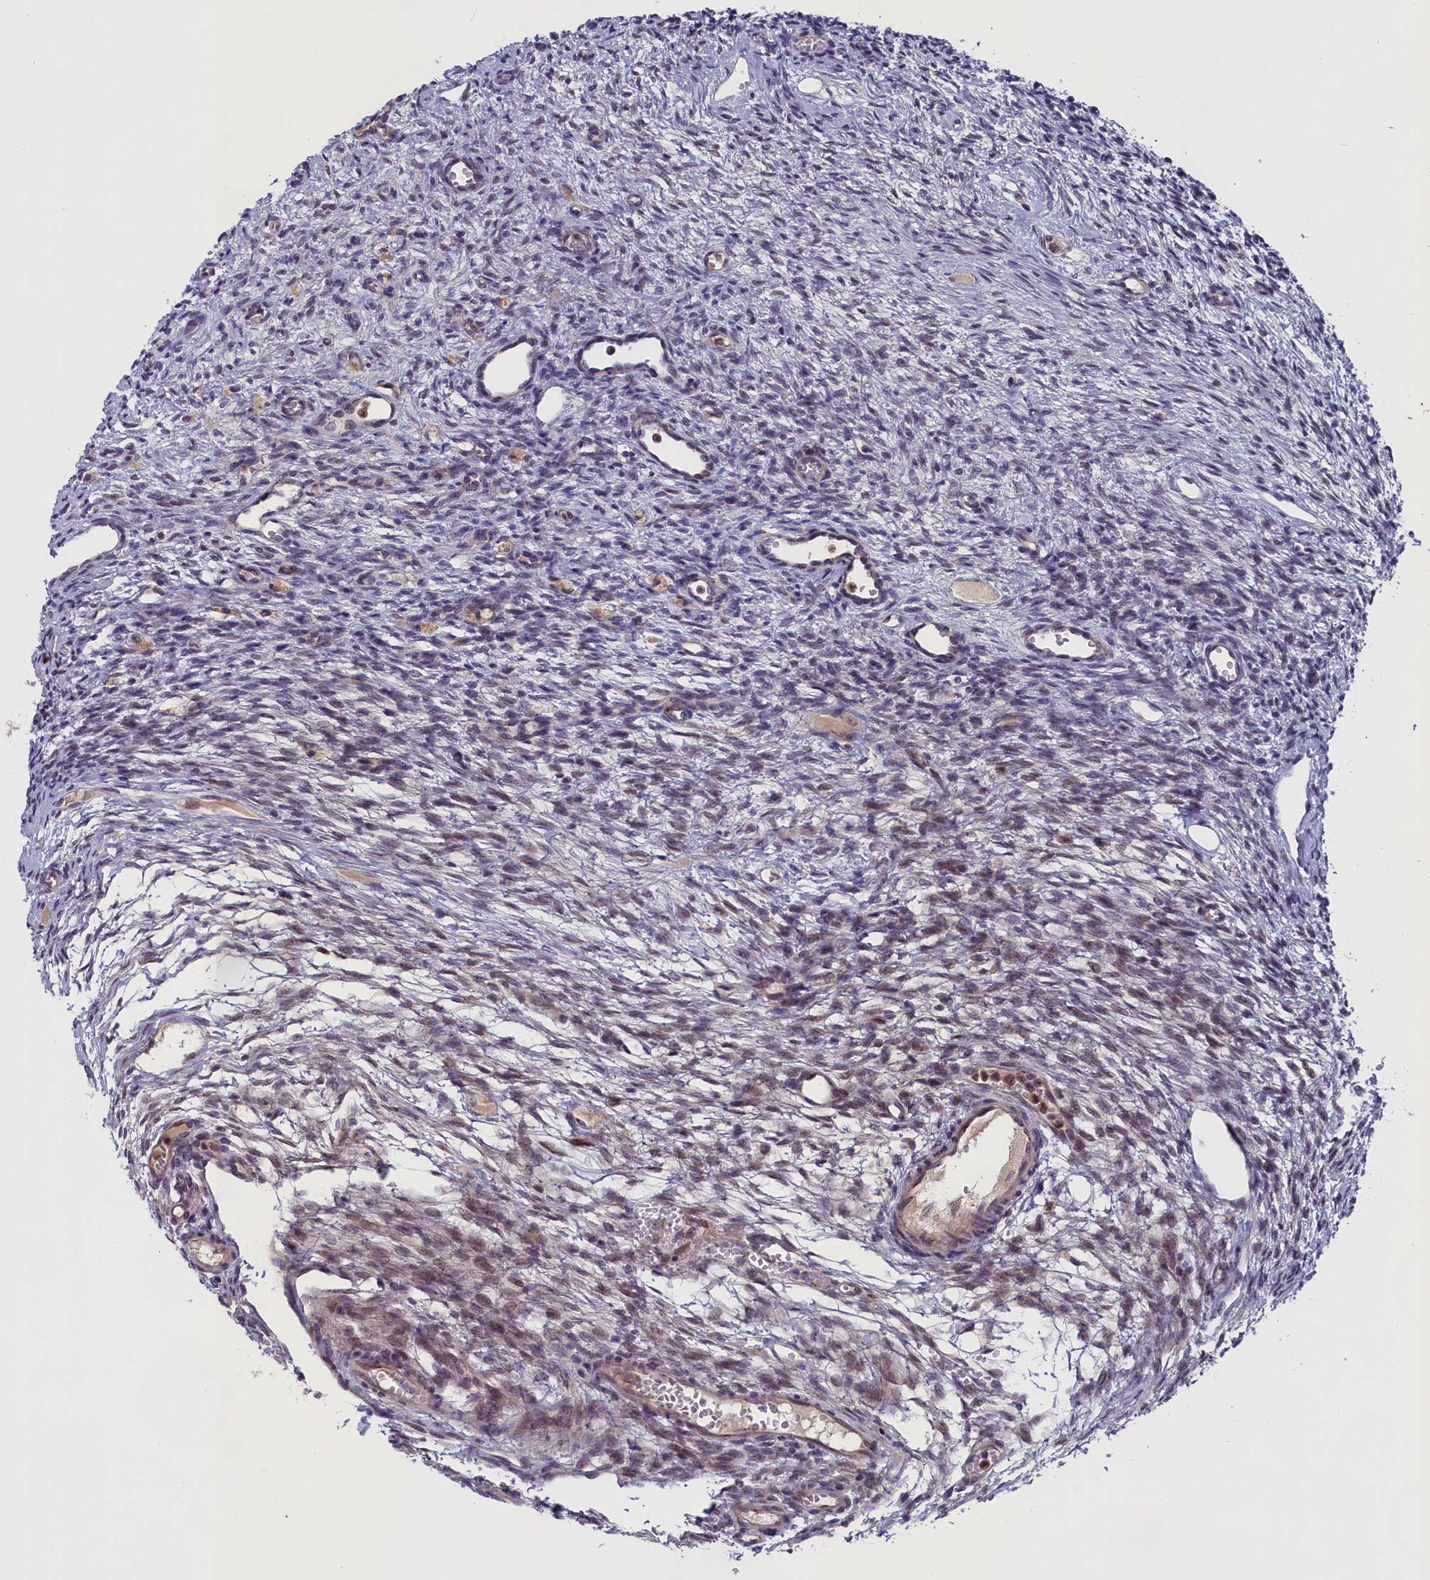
{"staining": {"intensity": "weak", "quantity": "<25%", "location": "cytoplasmic/membranous,nuclear"}, "tissue": "ovary", "cell_type": "Ovarian stroma cells", "image_type": "normal", "snomed": [{"axis": "morphology", "description": "Normal tissue, NOS"}, {"axis": "topography", "description": "Ovary"}], "caption": "Immunohistochemistry (IHC) histopathology image of unremarkable ovary: human ovary stained with DAB displays no significant protein expression in ovarian stroma cells. (DAB immunohistochemistry (IHC), high magnification).", "gene": "LIG1", "patient": {"sex": "female", "age": 33}}